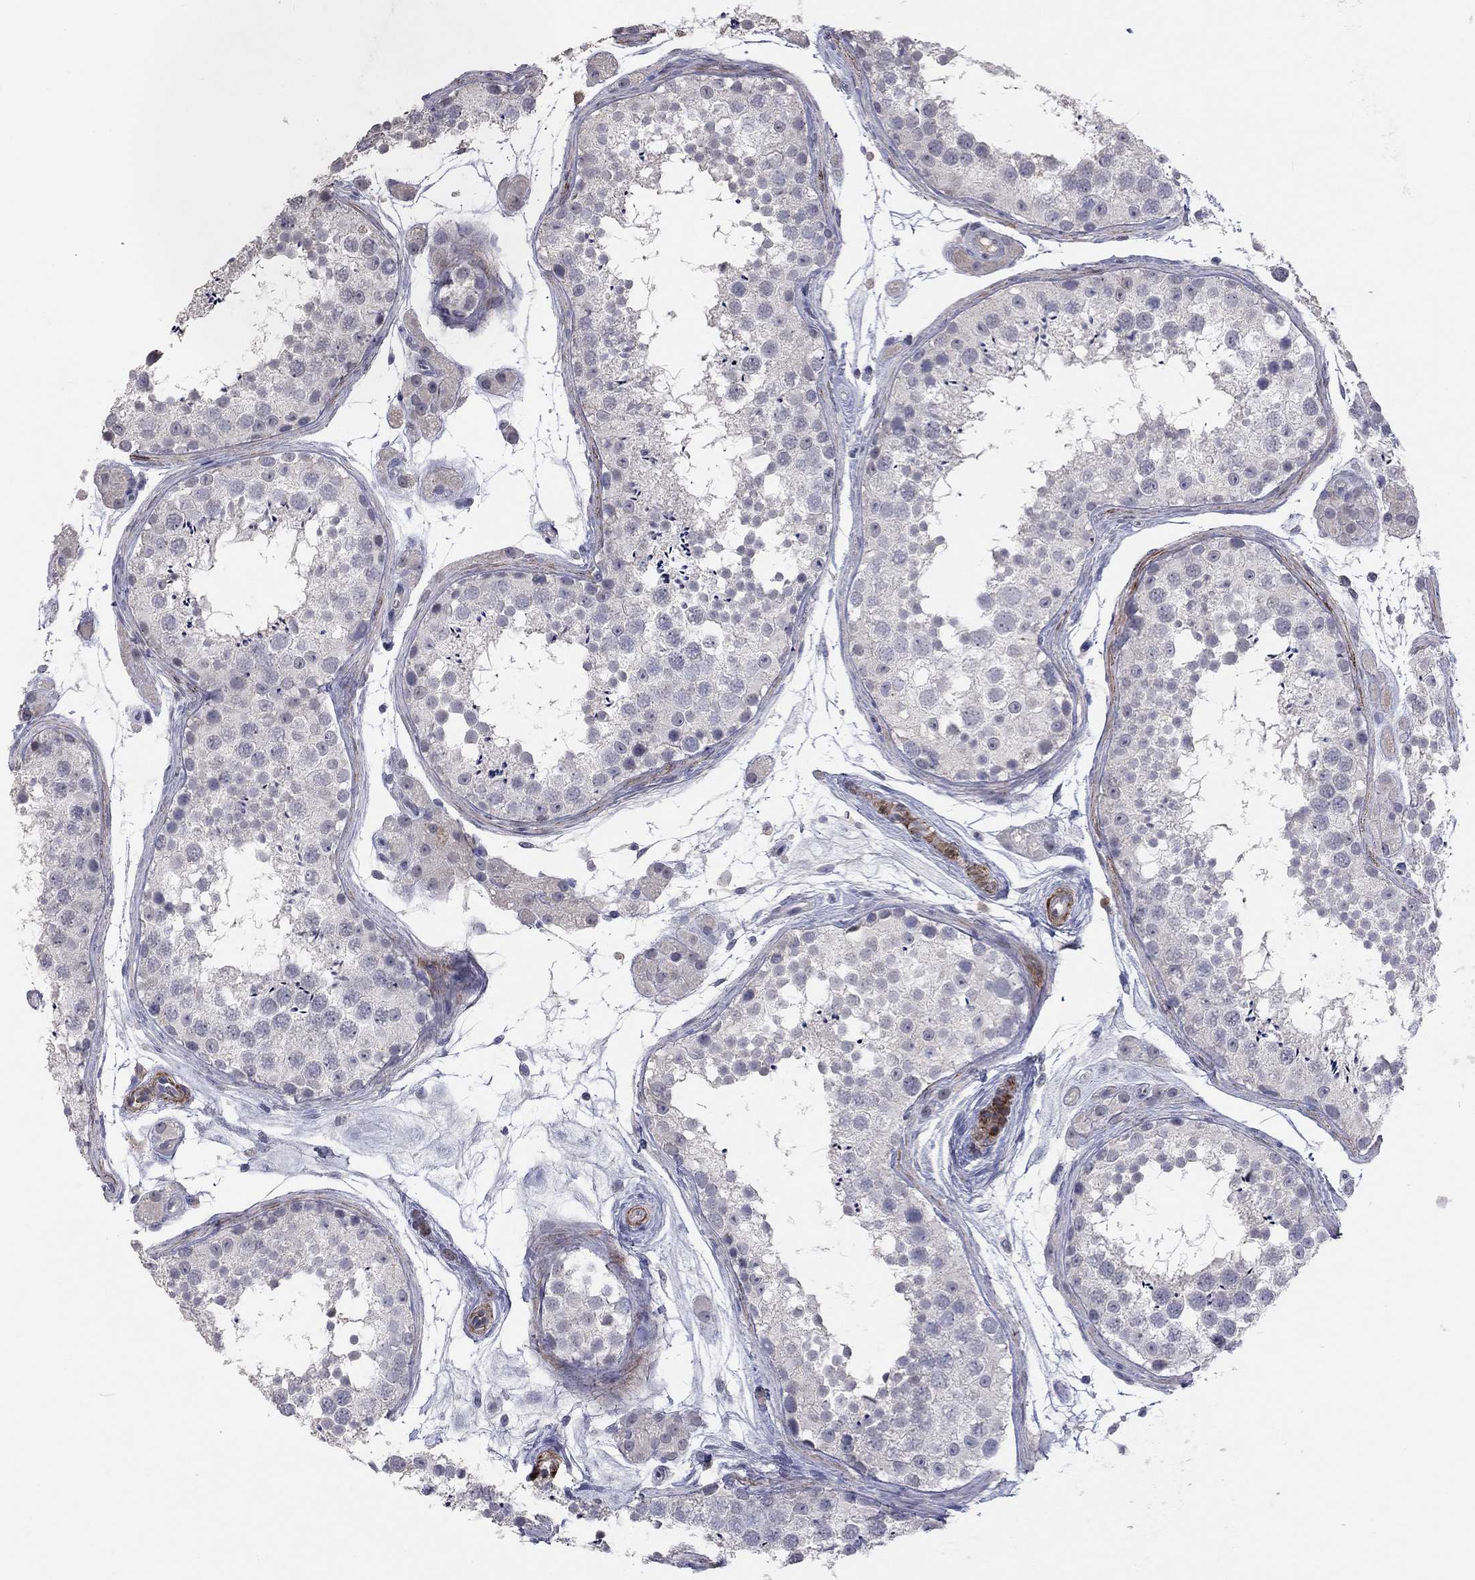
{"staining": {"intensity": "negative", "quantity": "none", "location": "none"}, "tissue": "testis", "cell_type": "Cells in seminiferous ducts", "image_type": "normal", "snomed": [{"axis": "morphology", "description": "Normal tissue, NOS"}, {"axis": "topography", "description": "Testis"}], "caption": "A micrograph of testis stained for a protein reveals no brown staining in cells in seminiferous ducts. (Brightfield microscopy of DAB immunohistochemistry at high magnification).", "gene": "IP6K3", "patient": {"sex": "male", "age": 41}}